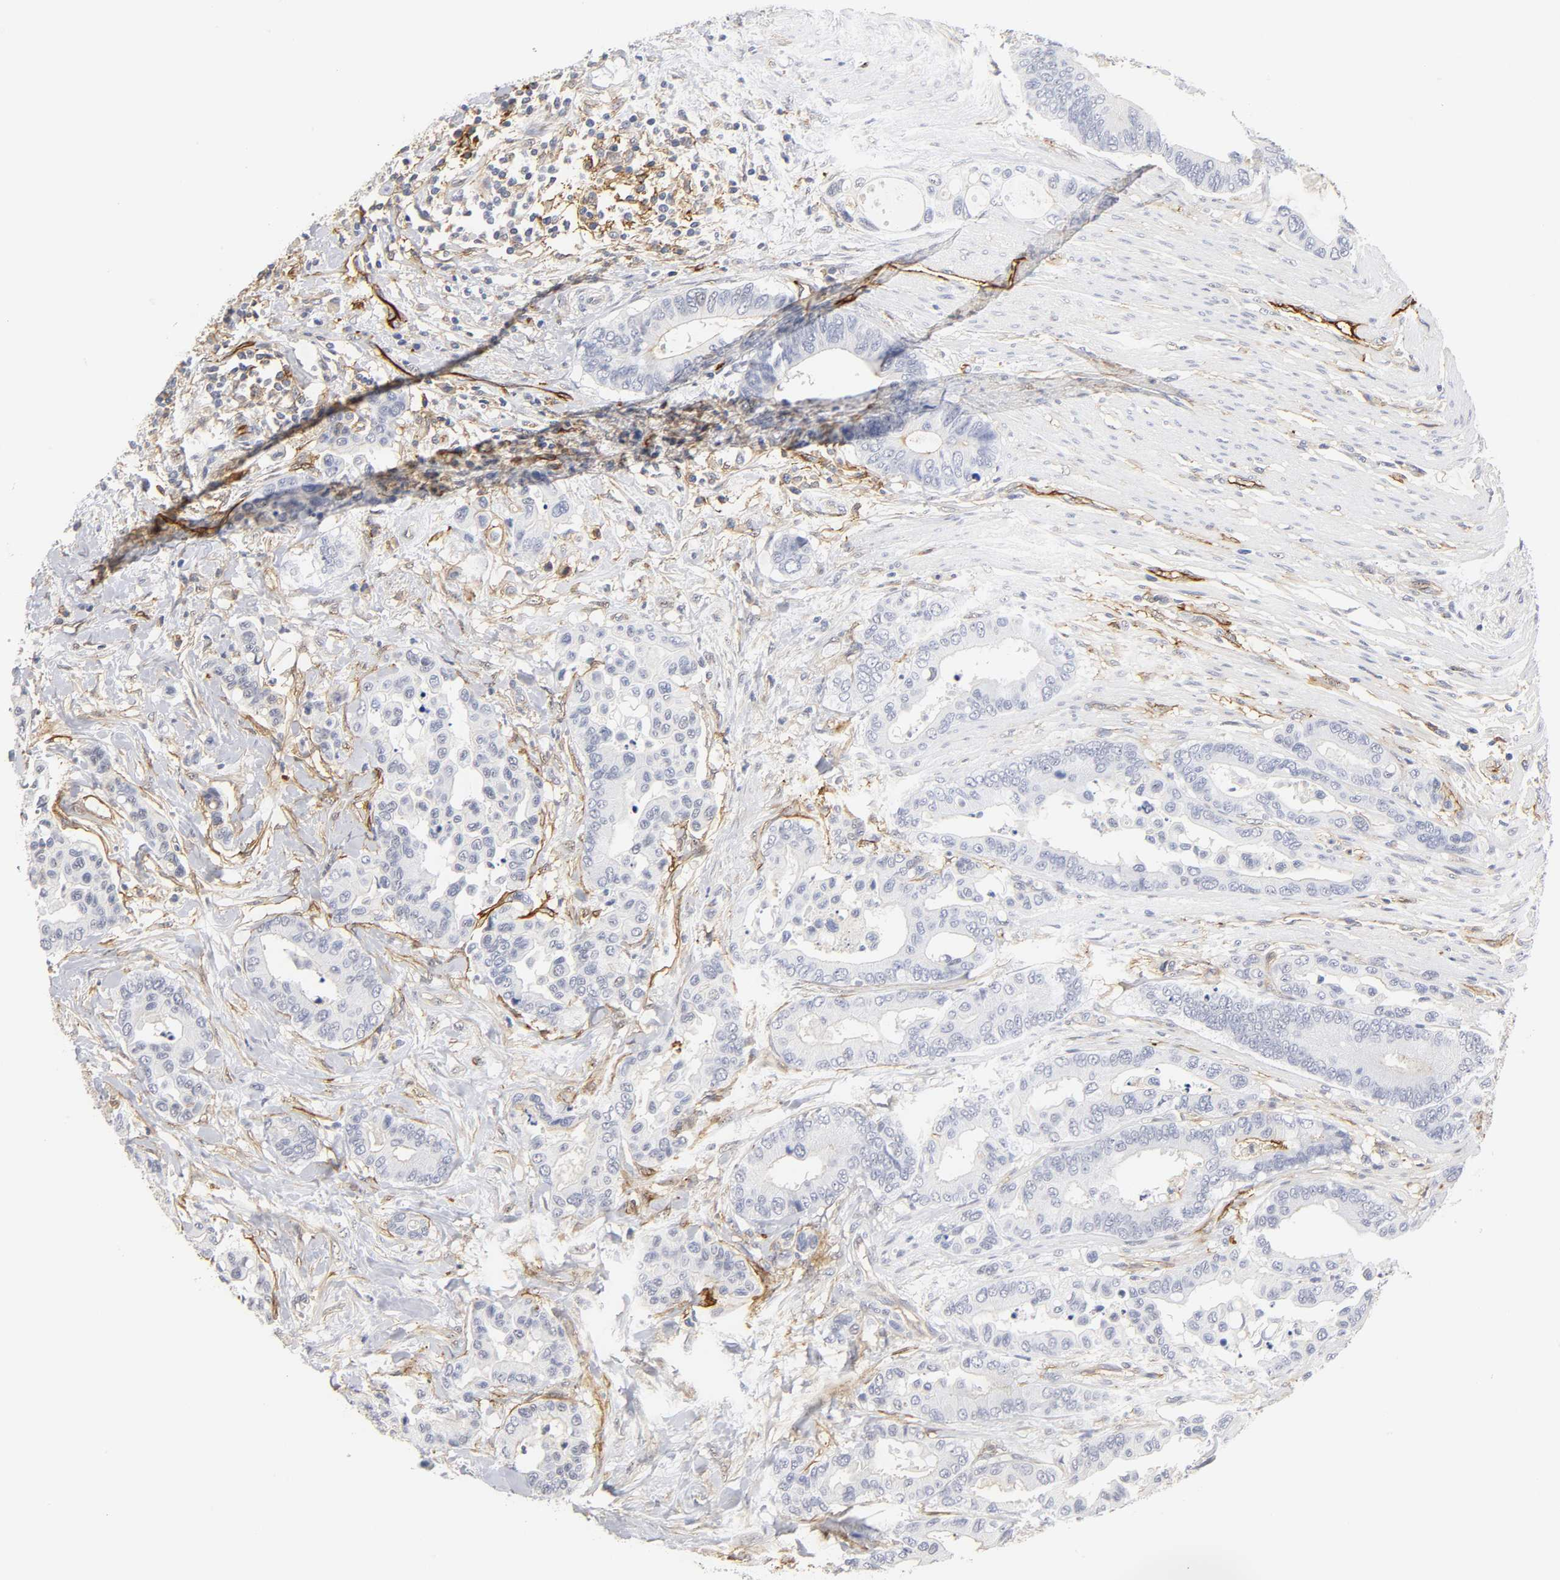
{"staining": {"intensity": "negative", "quantity": "none", "location": "none"}, "tissue": "colorectal cancer", "cell_type": "Tumor cells", "image_type": "cancer", "snomed": [{"axis": "morphology", "description": "Normal tissue, NOS"}, {"axis": "morphology", "description": "Adenocarcinoma, NOS"}, {"axis": "topography", "description": "Colon"}], "caption": "High magnification brightfield microscopy of adenocarcinoma (colorectal) stained with DAB (3,3'-diaminobenzidine) (brown) and counterstained with hematoxylin (blue): tumor cells show no significant positivity.", "gene": "ICAM1", "patient": {"sex": "male", "age": 82}}